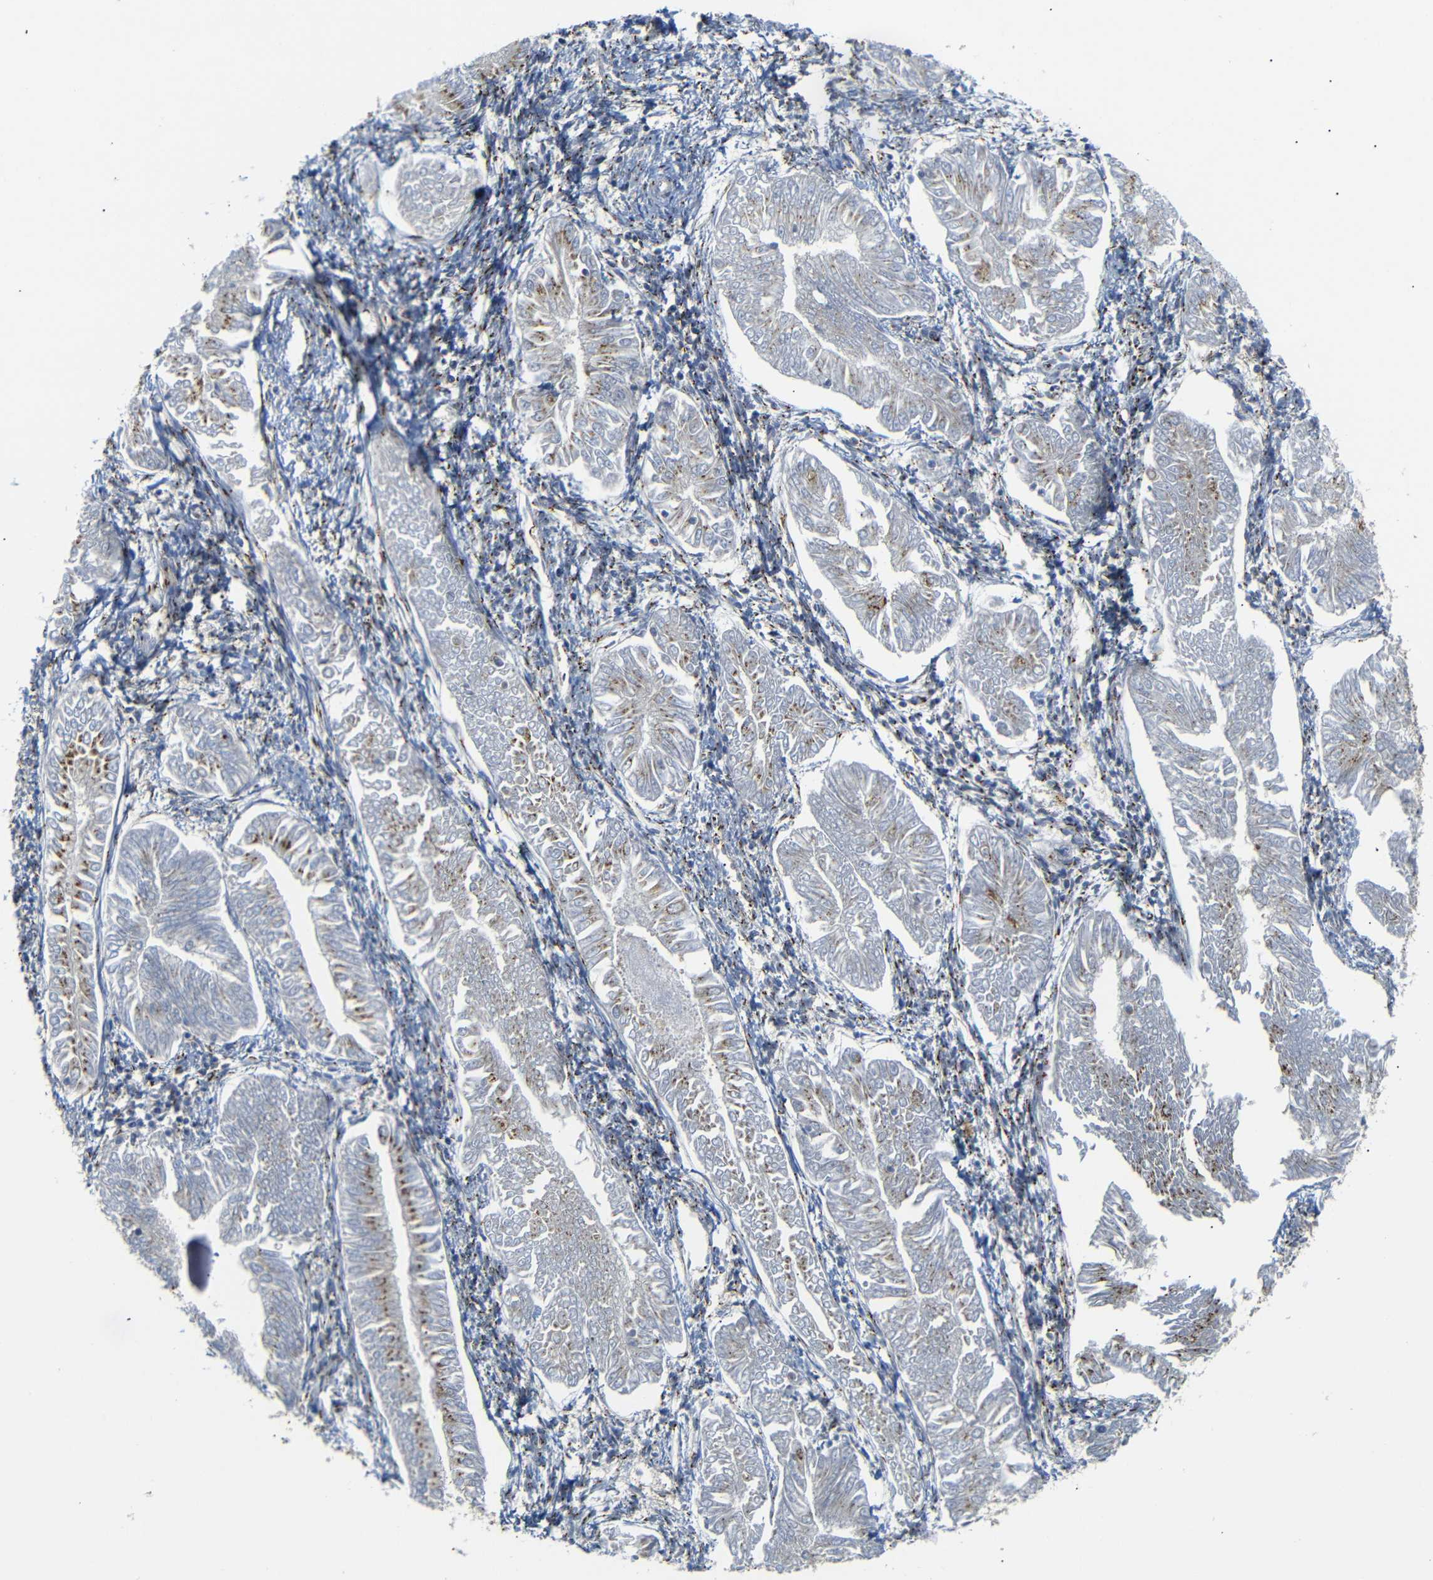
{"staining": {"intensity": "moderate", "quantity": "<25%", "location": "cytoplasmic/membranous"}, "tissue": "endometrial cancer", "cell_type": "Tumor cells", "image_type": "cancer", "snomed": [{"axis": "morphology", "description": "Adenocarcinoma, NOS"}, {"axis": "topography", "description": "Endometrium"}], "caption": "This is an image of immunohistochemistry staining of endometrial cancer (adenocarcinoma), which shows moderate positivity in the cytoplasmic/membranous of tumor cells.", "gene": "TGOLN2", "patient": {"sex": "female", "age": 53}}